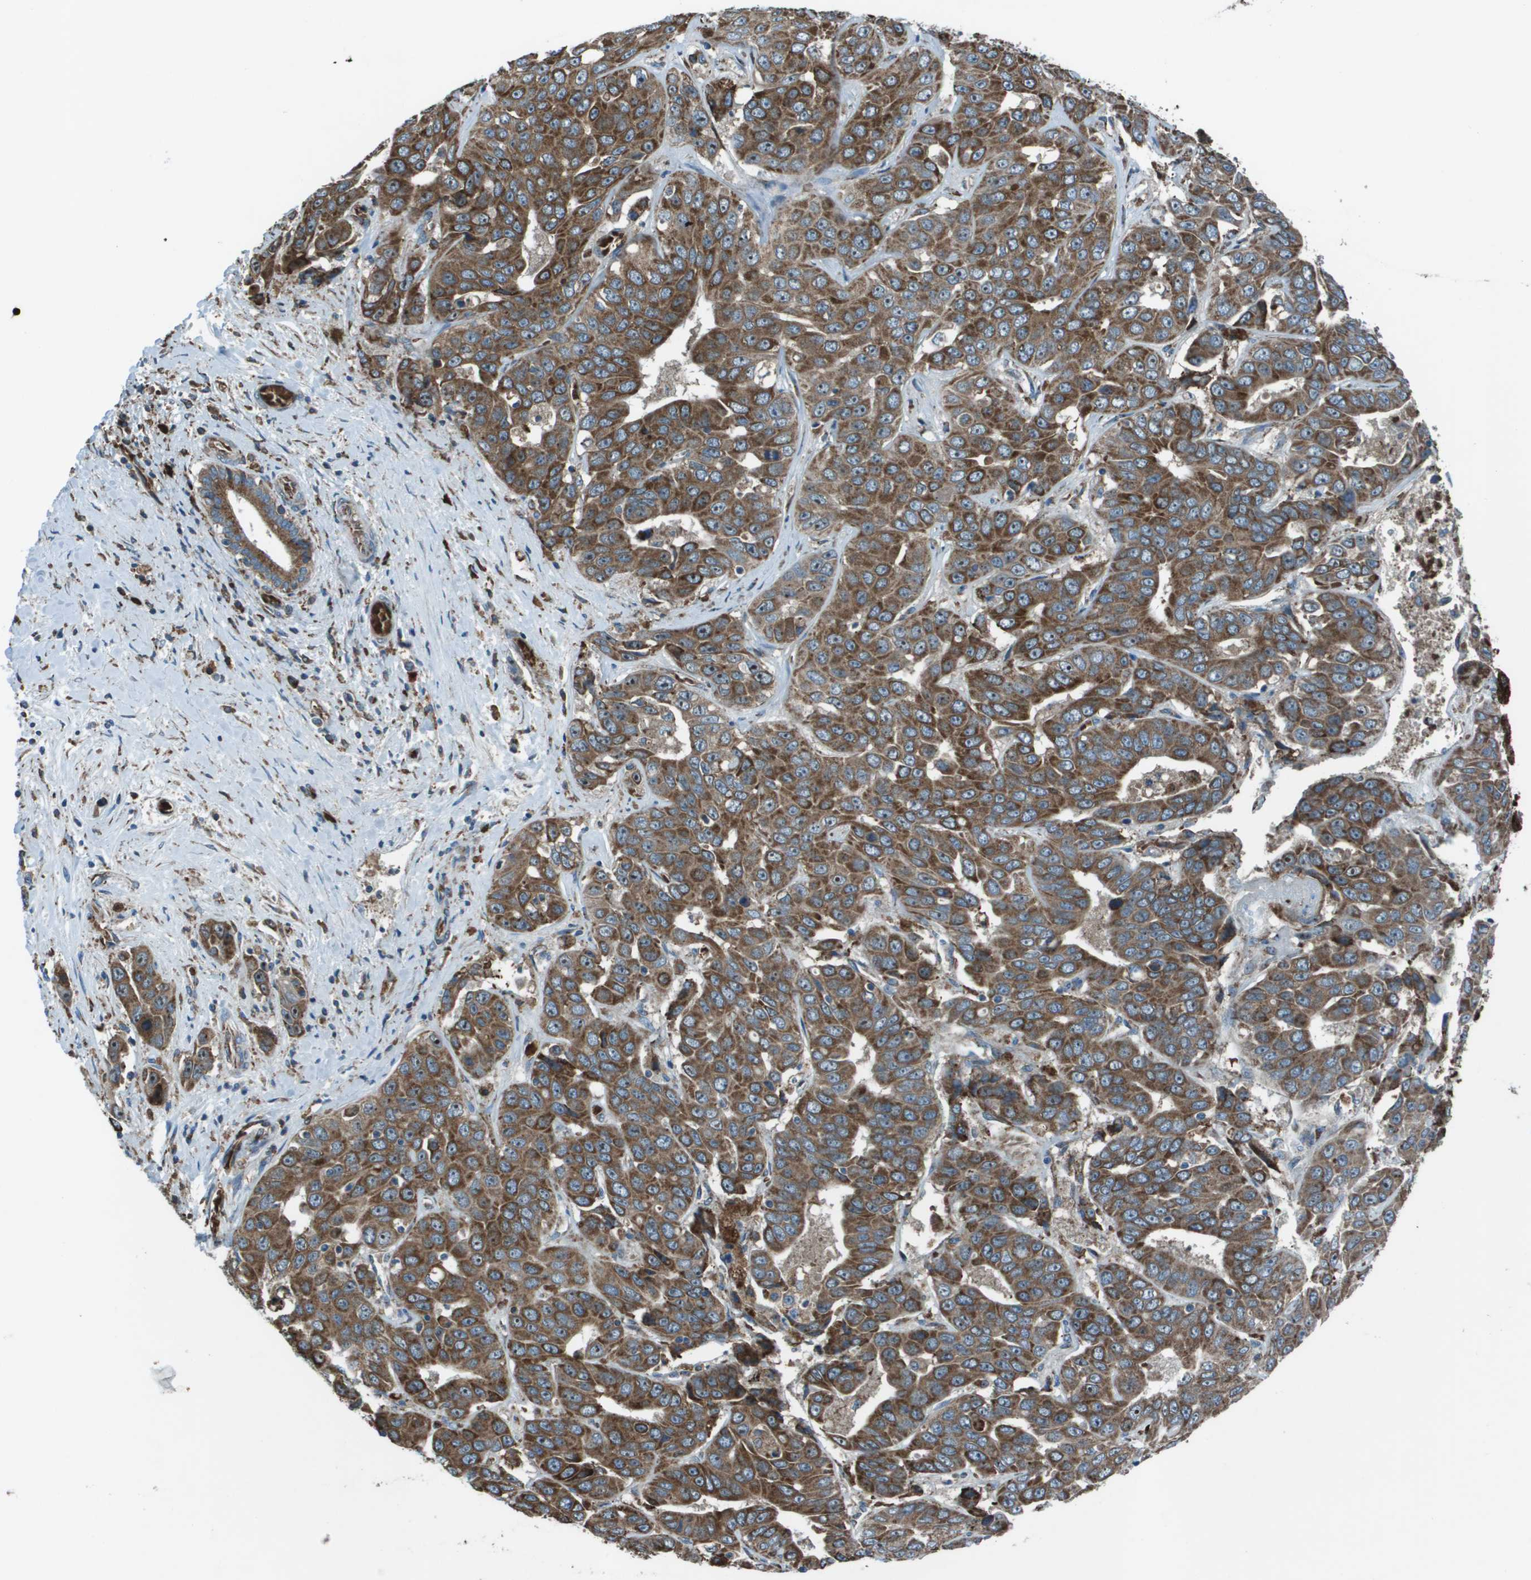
{"staining": {"intensity": "moderate", "quantity": ">75%", "location": "cytoplasmic/membranous"}, "tissue": "liver cancer", "cell_type": "Tumor cells", "image_type": "cancer", "snomed": [{"axis": "morphology", "description": "Cholangiocarcinoma"}, {"axis": "topography", "description": "Liver"}], "caption": "Protein analysis of liver cancer (cholangiocarcinoma) tissue demonstrates moderate cytoplasmic/membranous positivity in about >75% of tumor cells.", "gene": "UTS2", "patient": {"sex": "female", "age": 52}}